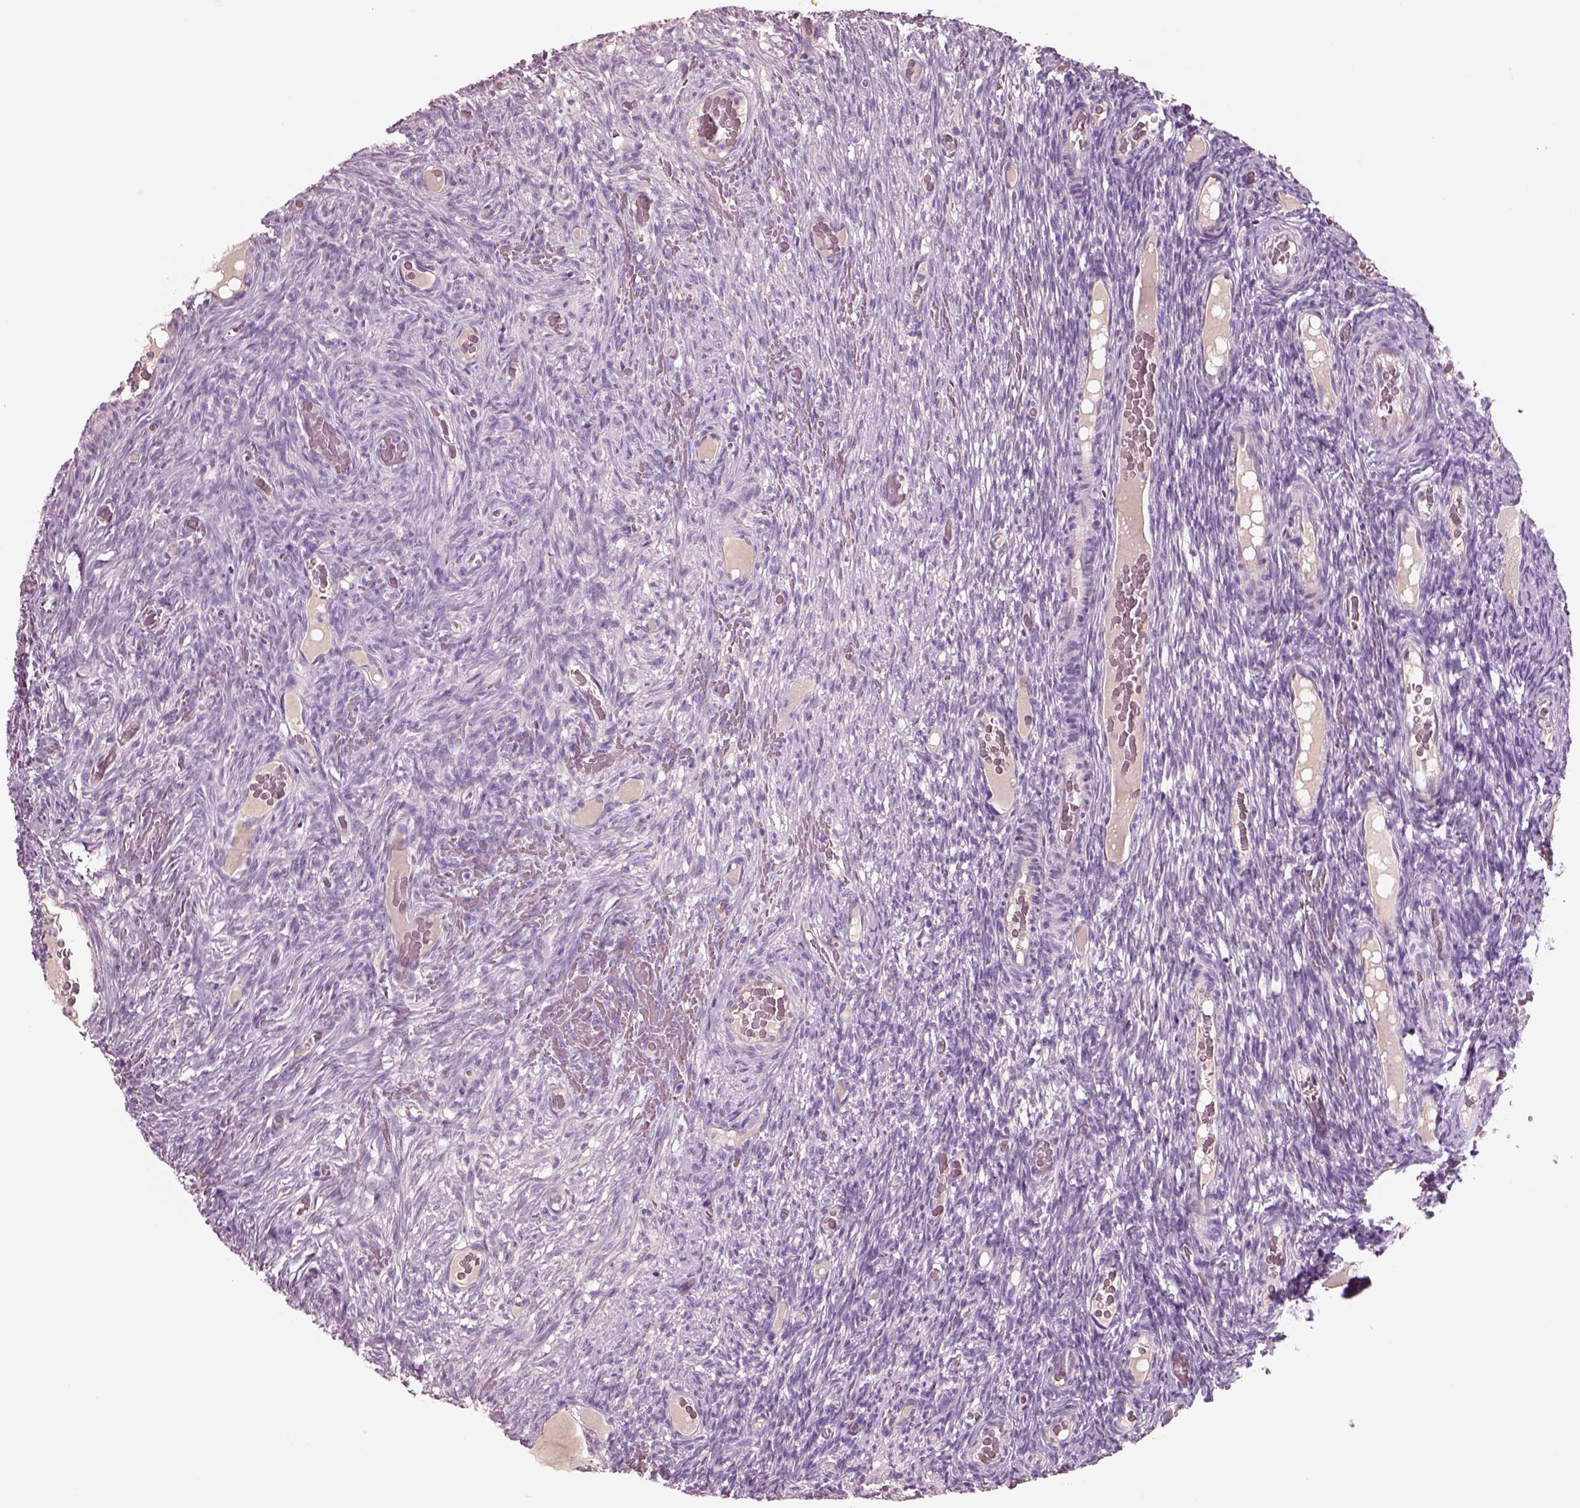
{"staining": {"intensity": "negative", "quantity": "none", "location": "none"}, "tissue": "ovary", "cell_type": "Follicle cells", "image_type": "normal", "snomed": [{"axis": "morphology", "description": "Normal tissue, NOS"}, {"axis": "topography", "description": "Ovary"}], "caption": "Image shows no protein positivity in follicle cells of normal ovary.", "gene": "IGLL1", "patient": {"sex": "female", "age": 34}}